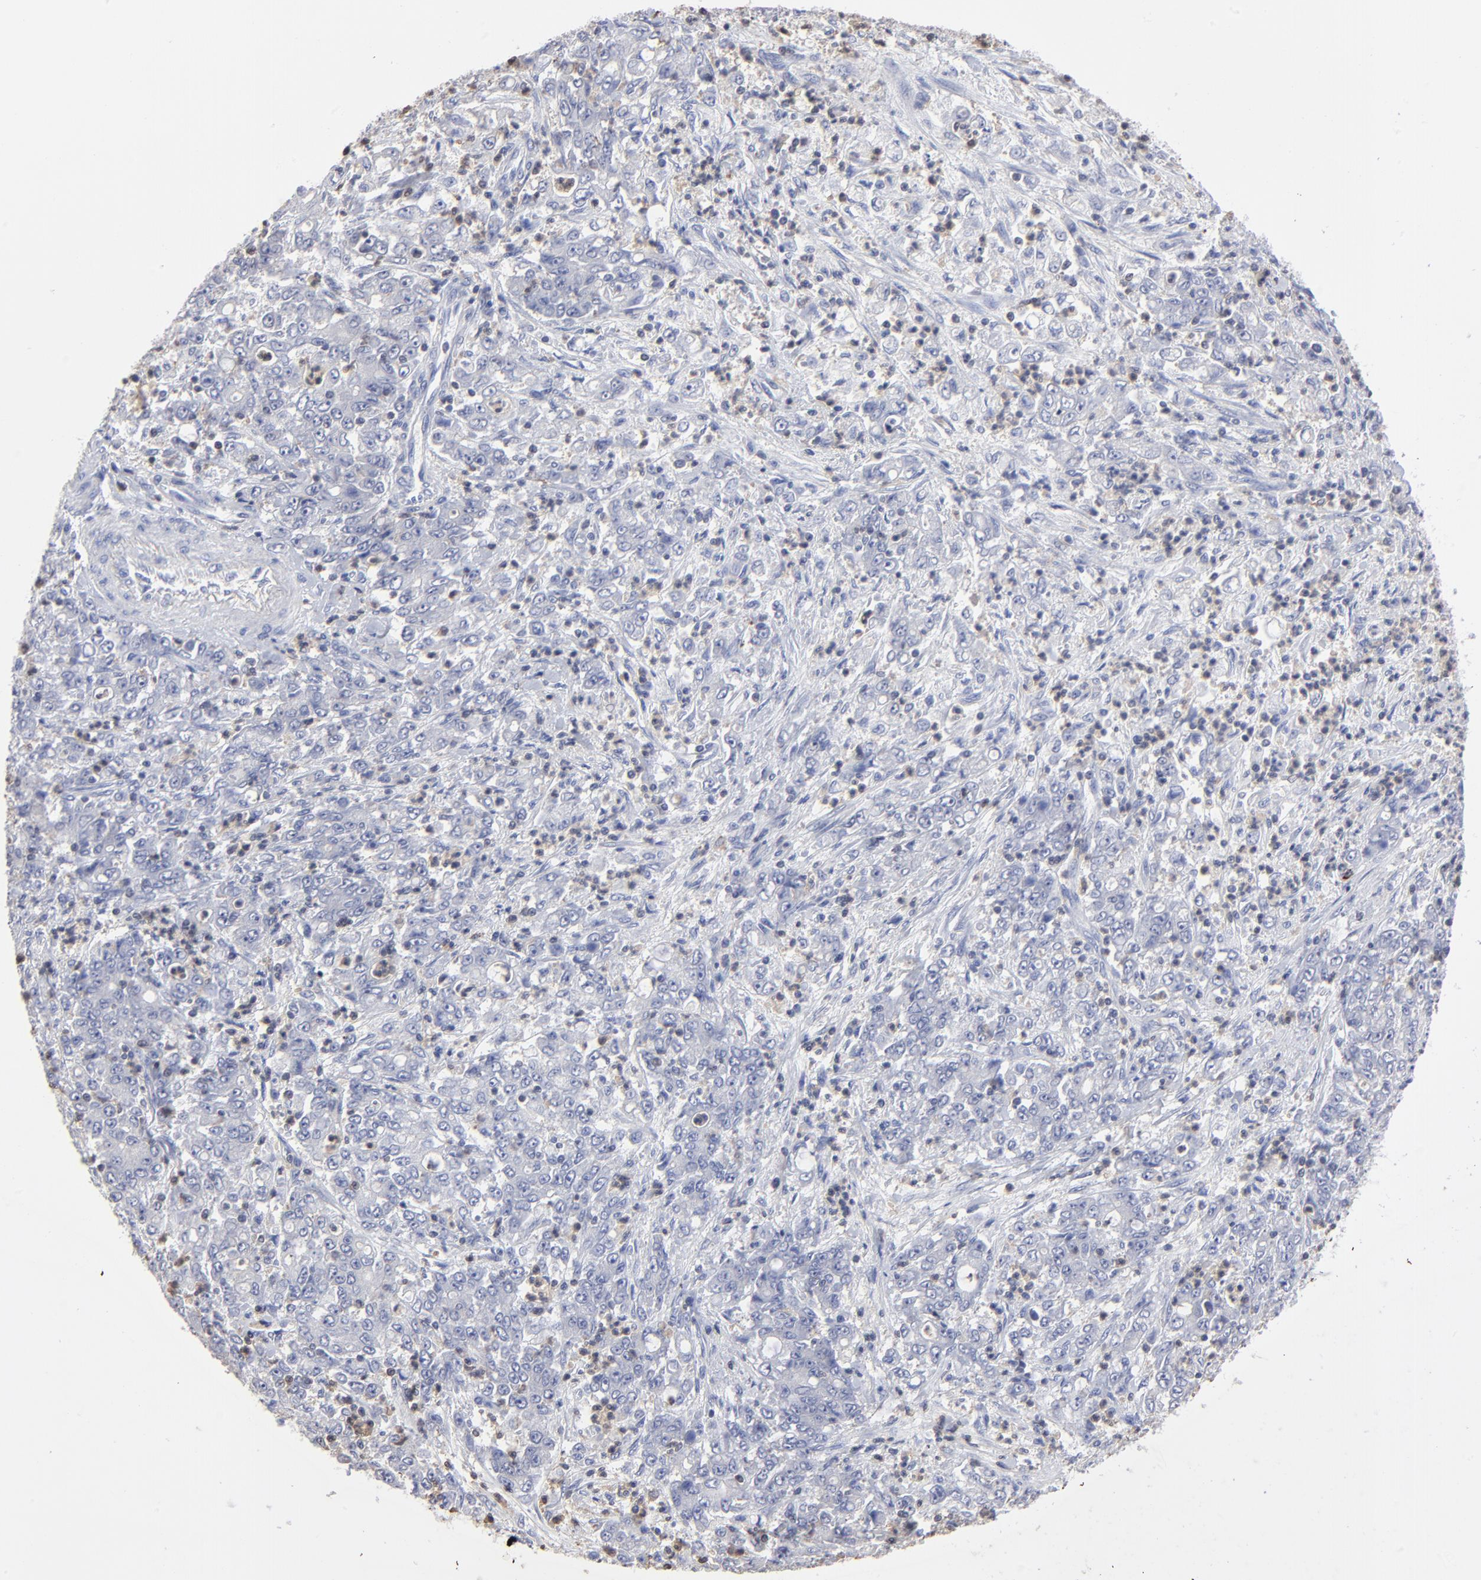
{"staining": {"intensity": "negative", "quantity": "none", "location": "none"}, "tissue": "stomach cancer", "cell_type": "Tumor cells", "image_type": "cancer", "snomed": [{"axis": "morphology", "description": "Adenocarcinoma, NOS"}, {"axis": "topography", "description": "Stomach, lower"}], "caption": "Immunohistochemistry image of stomach cancer stained for a protein (brown), which shows no expression in tumor cells.", "gene": "TBXT", "patient": {"sex": "female", "age": 71}}